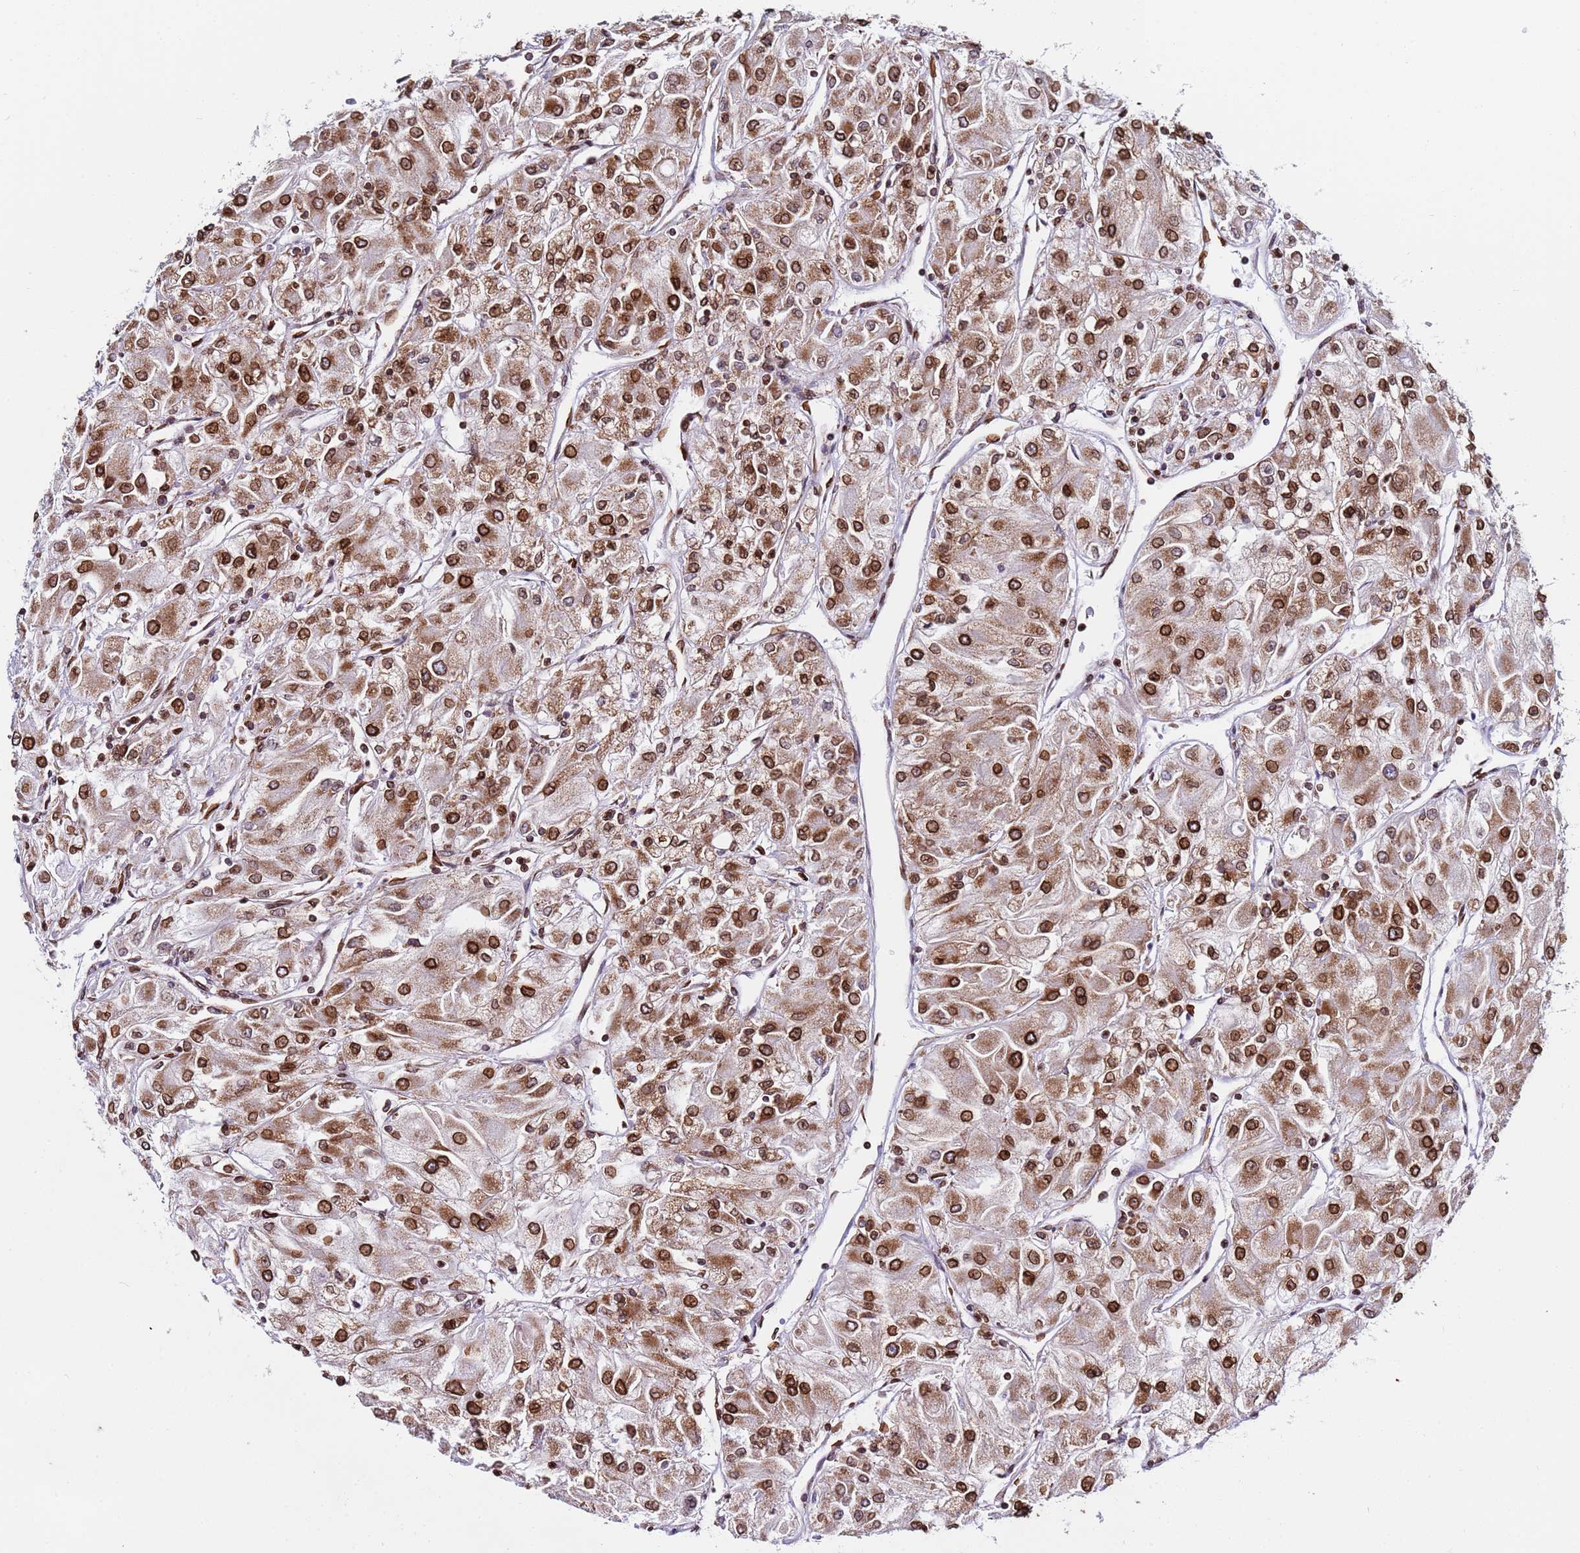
{"staining": {"intensity": "strong", "quantity": ">75%", "location": "cytoplasmic/membranous,nuclear"}, "tissue": "renal cancer", "cell_type": "Tumor cells", "image_type": "cancer", "snomed": [{"axis": "morphology", "description": "Adenocarcinoma, NOS"}, {"axis": "topography", "description": "Kidney"}], "caption": "IHC image of neoplastic tissue: human renal cancer stained using immunohistochemistry (IHC) exhibits high levels of strong protein expression localized specifically in the cytoplasmic/membranous and nuclear of tumor cells, appearing as a cytoplasmic/membranous and nuclear brown color.", "gene": "TOR1AIP1", "patient": {"sex": "male", "age": 80}}